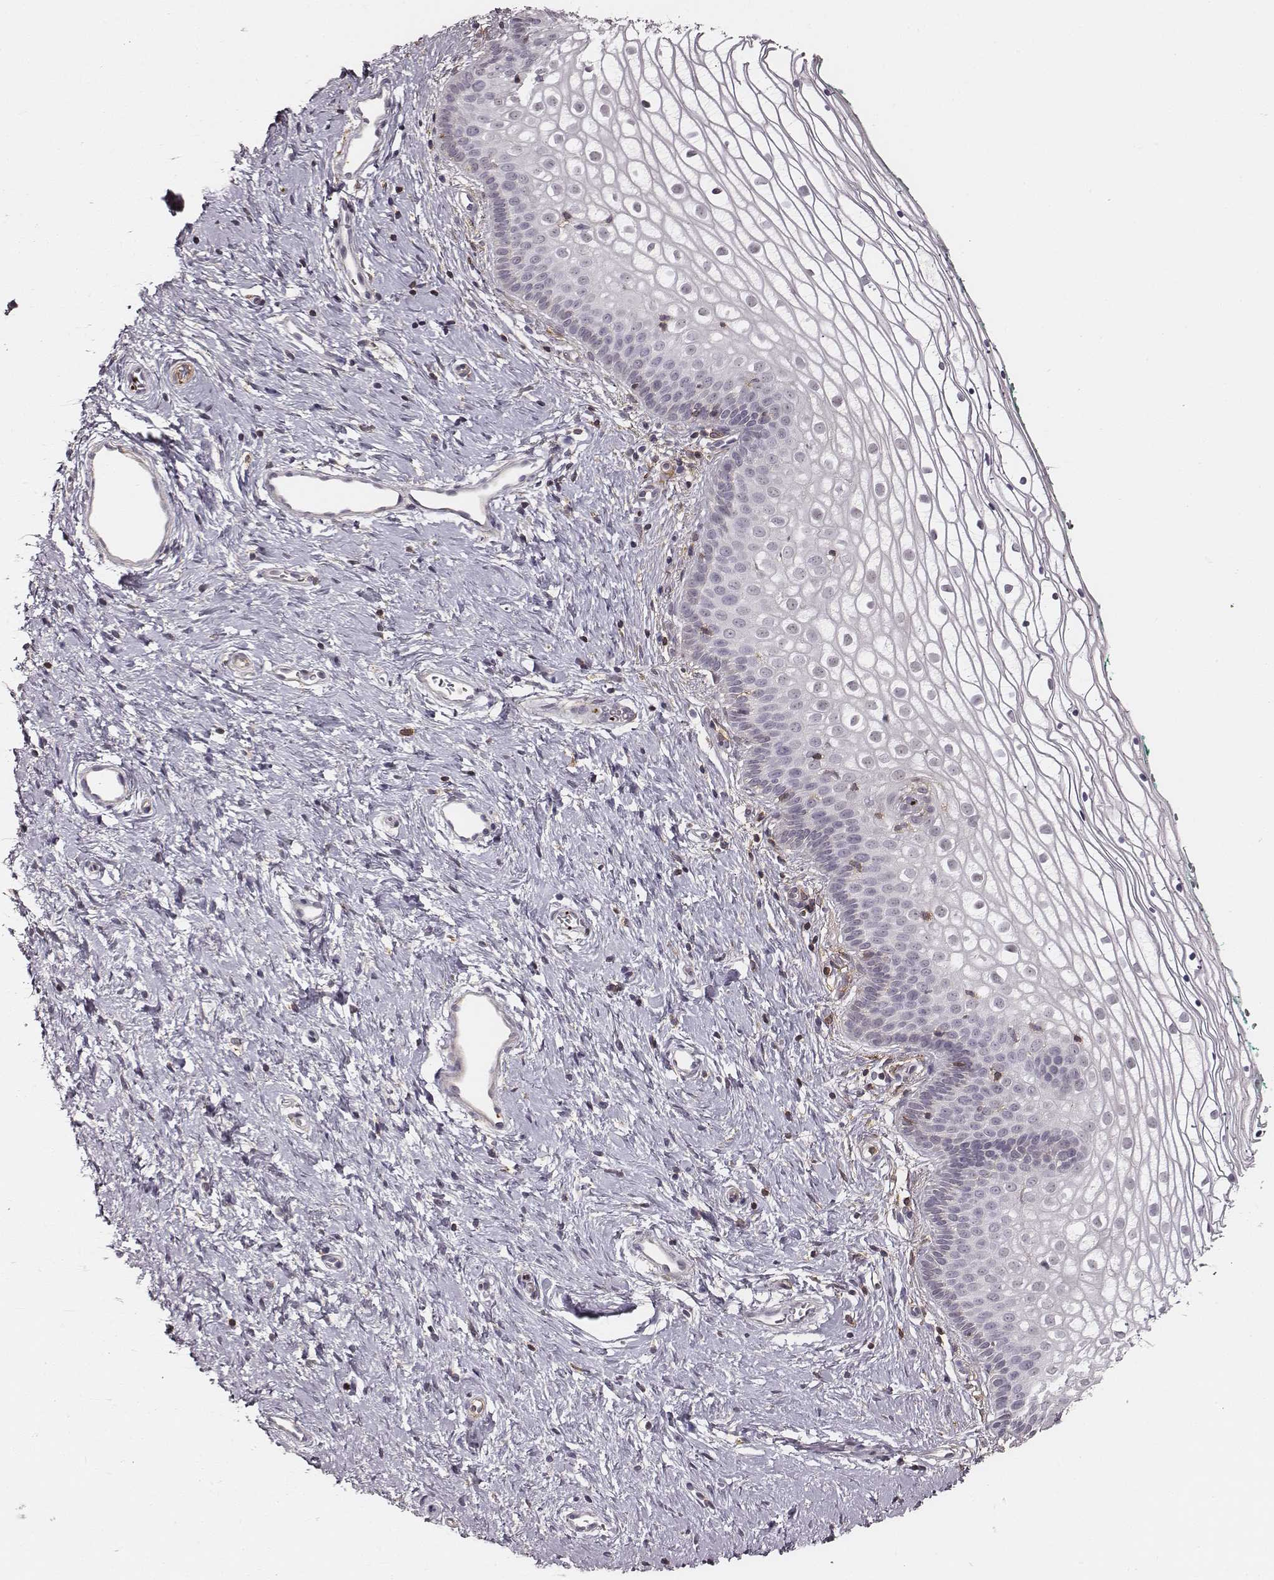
{"staining": {"intensity": "negative", "quantity": "none", "location": "none"}, "tissue": "vagina", "cell_type": "Squamous epithelial cells", "image_type": "normal", "snomed": [{"axis": "morphology", "description": "Normal tissue, NOS"}, {"axis": "topography", "description": "Vagina"}], "caption": "Protein analysis of normal vagina demonstrates no significant positivity in squamous epithelial cells. The staining was performed using DAB (3,3'-diaminobenzidine) to visualize the protein expression in brown, while the nuclei were stained in blue with hematoxylin (Magnification: 20x).", "gene": "ZYX", "patient": {"sex": "female", "age": 36}}